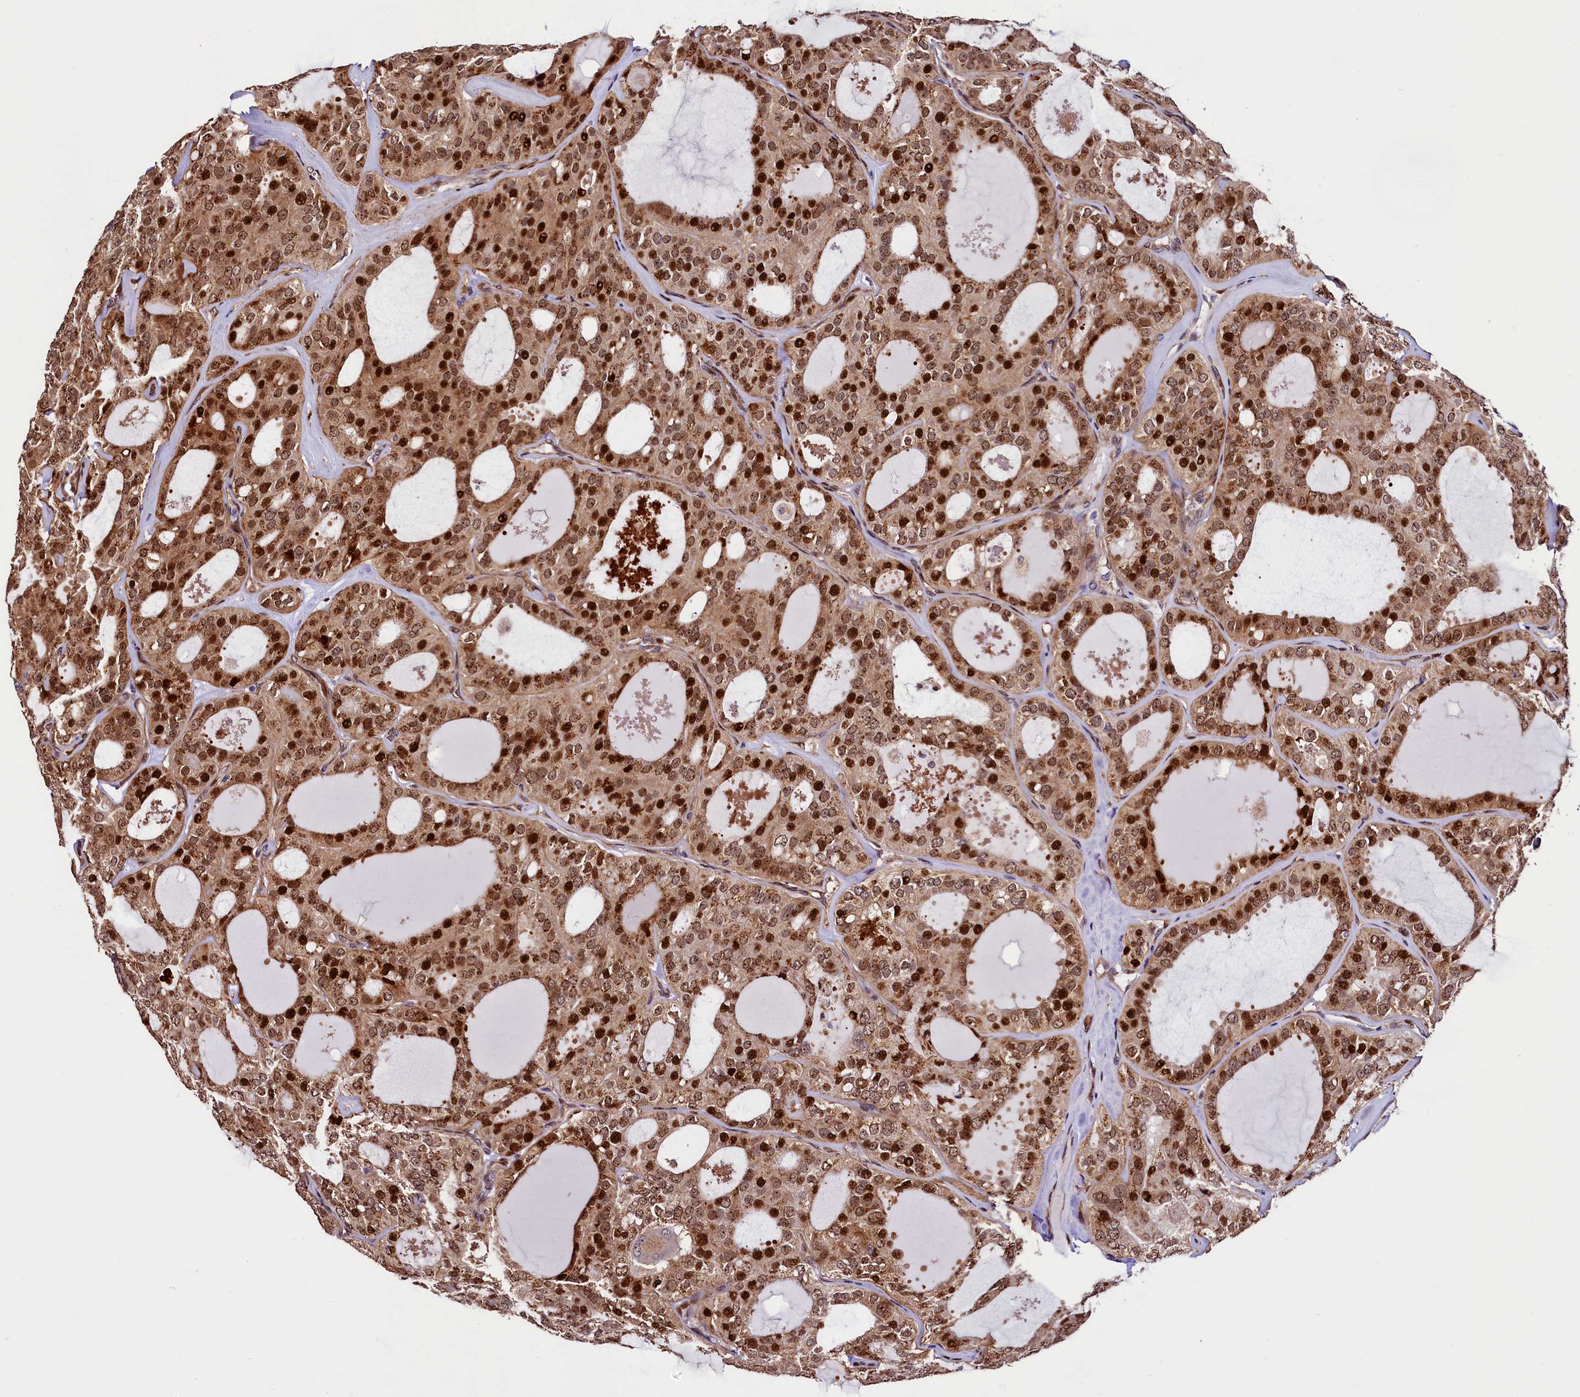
{"staining": {"intensity": "strong", "quantity": "25%-75%", "location": "cytoplasmic/membranous,nuclear"}, "tissue": "thyroid cancer", "cell_type": "Tumor cells", "image_type": "cancer", "snomed": [{"axis": "morphology", "description": "Follicular adenoma carcinoma, NOS"}, {"axis": "topography", "description": "Thyroid gland"}], "caption": "This is a micrograph of immunohistochemistry (IHC) staining of thyroid cancer, which shows strong staining in the cytoplasmic/membranous and nuclear of tumor cells.", "gene": "TRMT112", "patient": {"sex": "male", "age": 75}}